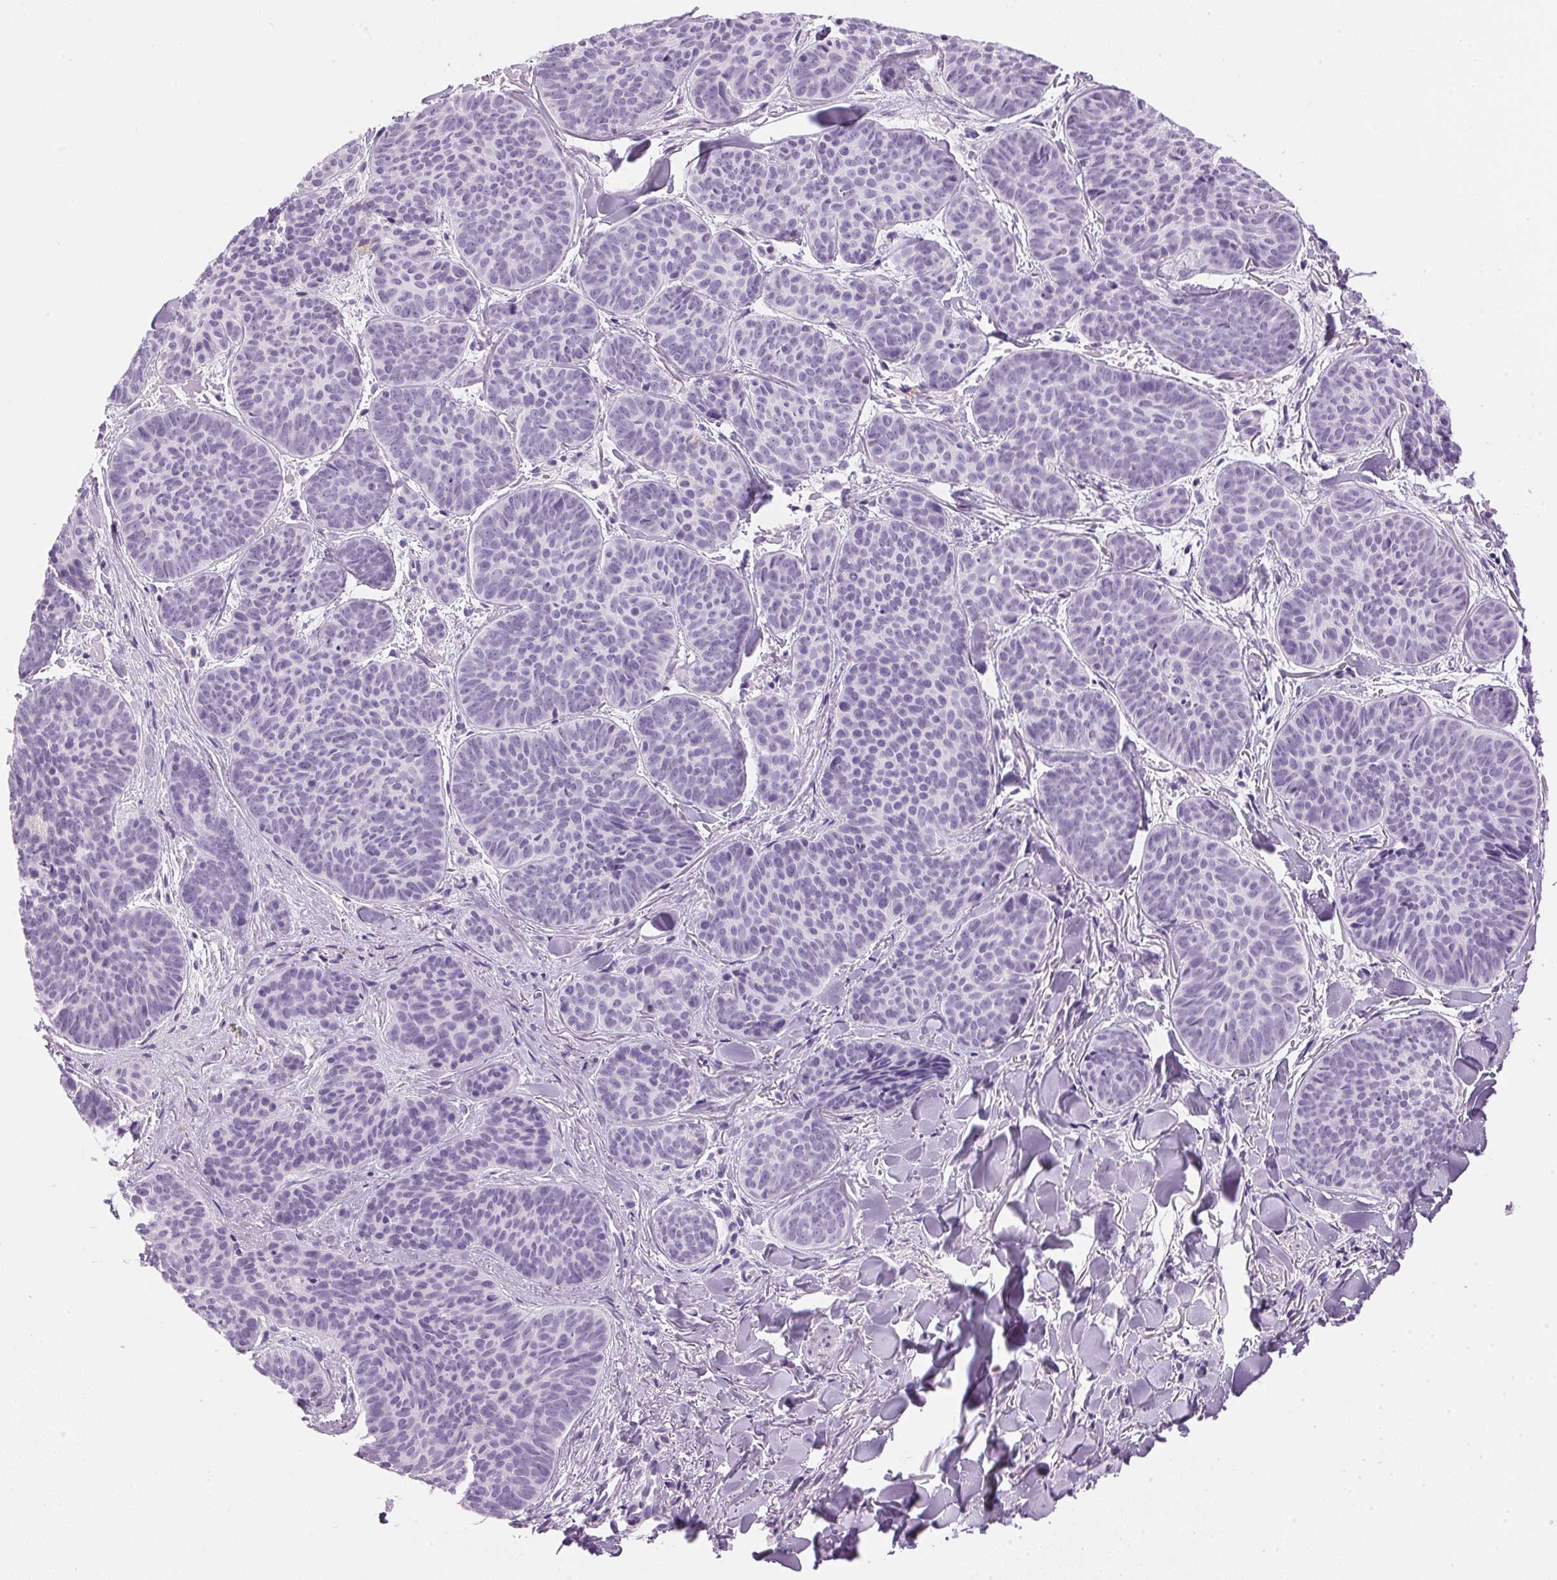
{"staining": {"intensity": "negative", "quantity": "none", "location": "none"}, "tissue": "skin cancer", "cell_type": "Tumor cells", "image_type": "cancer", "snomed": [{"axis": "morphology", "description": "Basal cell carcinoma"}, {"axis": "topography", "description": "Skin"}], "caption": "This is a histopathology image of IHC staining of basal cell carcinoma (skin), which shows no staining in tumor cells.", "gene": "SP7", "patient": {"sex": "female", "age": 82}}